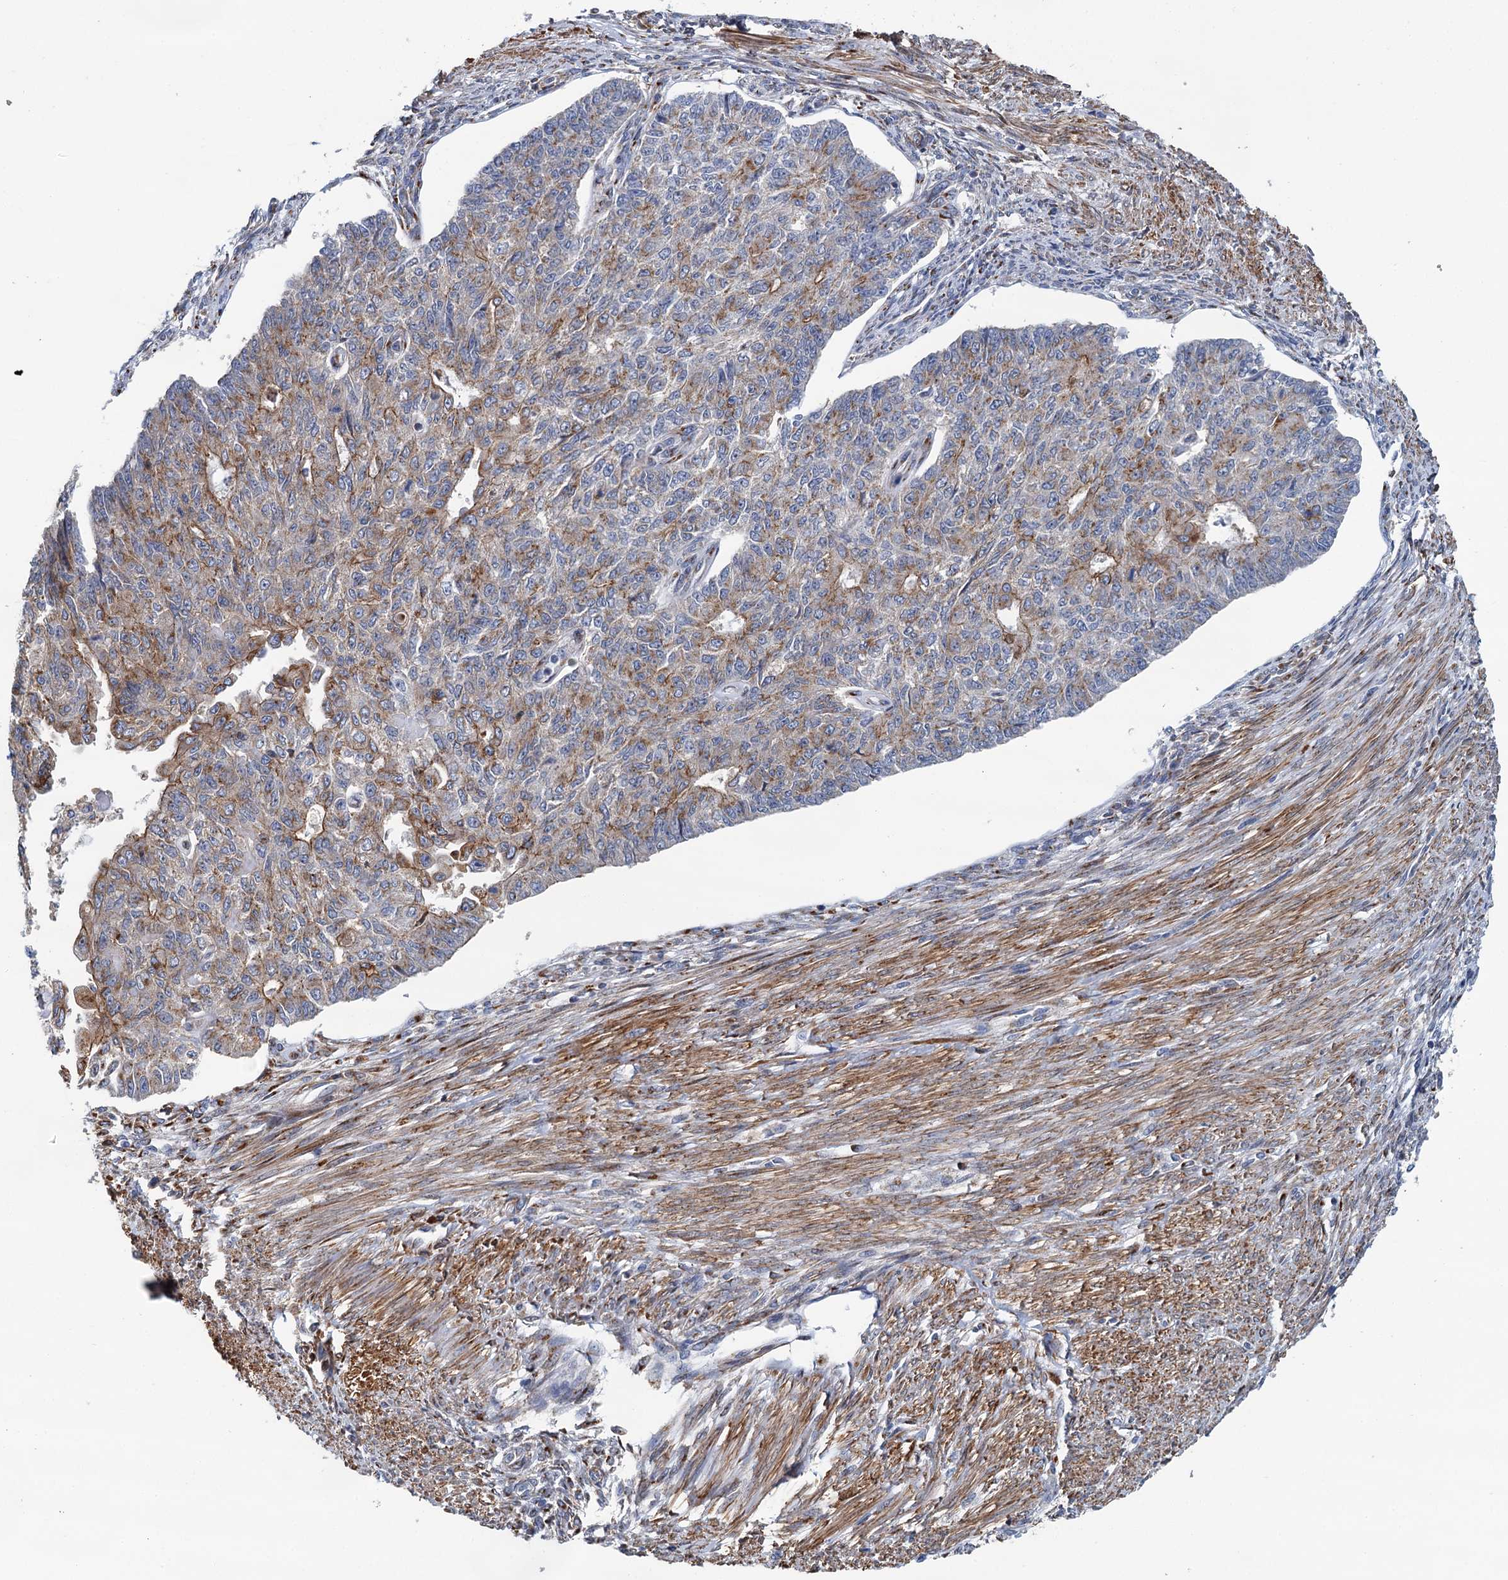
{"staining": {"intensity": "moderate", "quantity": ">75%", "location": "cytoplasmic/membranous"}, "tissue": "endometrial cancer", "cell_type": "Tumor cells", "image_type": "cancer", "snomed": [{"axis": "morphology", "description": "Adenocarcinoma, NOS"}, {"axis": "topography", "description": "Endometrium"}], "caption": "Protein expression analysis of endometrial cancer demonstrates moderate cytoplasmic/membranous expression in approximately >75% of tumor cells. Using DAB (3,3'-diaminobenzidine) (brown) and hematoxylin (blue) stains, captured at high magnification using brightfield microscopy.", "gene": "BET1L", "patient": {"sex": "female", "age": 32}}